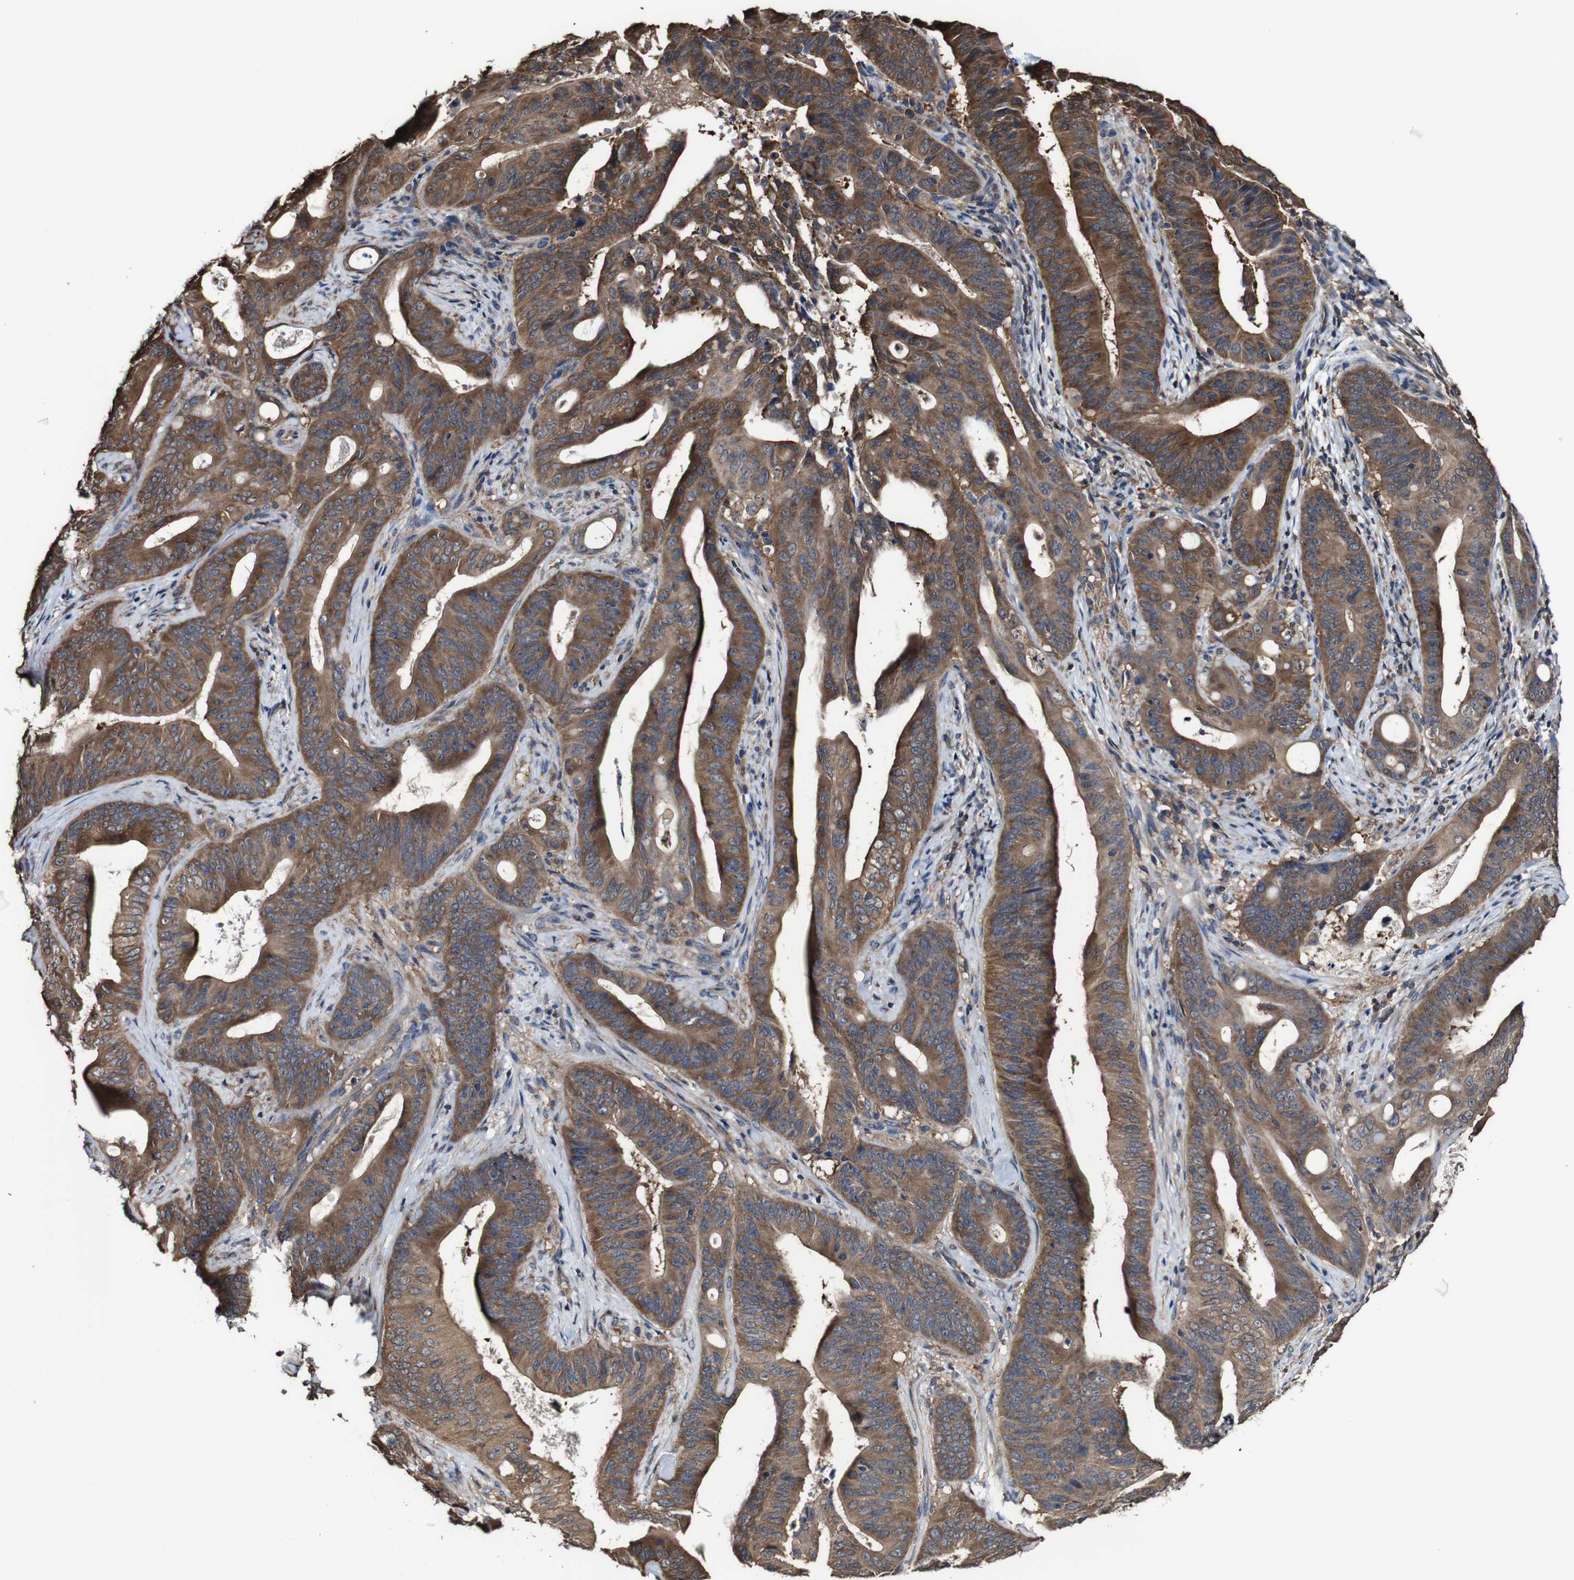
{"staining": {"intensity": "moderate", "quantity": ">75%", "location": "cytoplasmic/membranous"}, "tissue": "pancreatic cancer", "cell_type": "Tumor cells", "image_type": "cancer", "snomed": [{"axis": "morphology", "description": "Normal tissue, NOS"}, {"axis": "topography", "description": "Lymph node"}], "caption": "Approximately >75% of tumor cells in human pancreatic cancer demonstrate moderate cytoplasmic/membranous protein expression as visualized by brown immunohistochemical staining.", "gene": "PTPRR", "patient": {"sex": "male", "age": 62}}